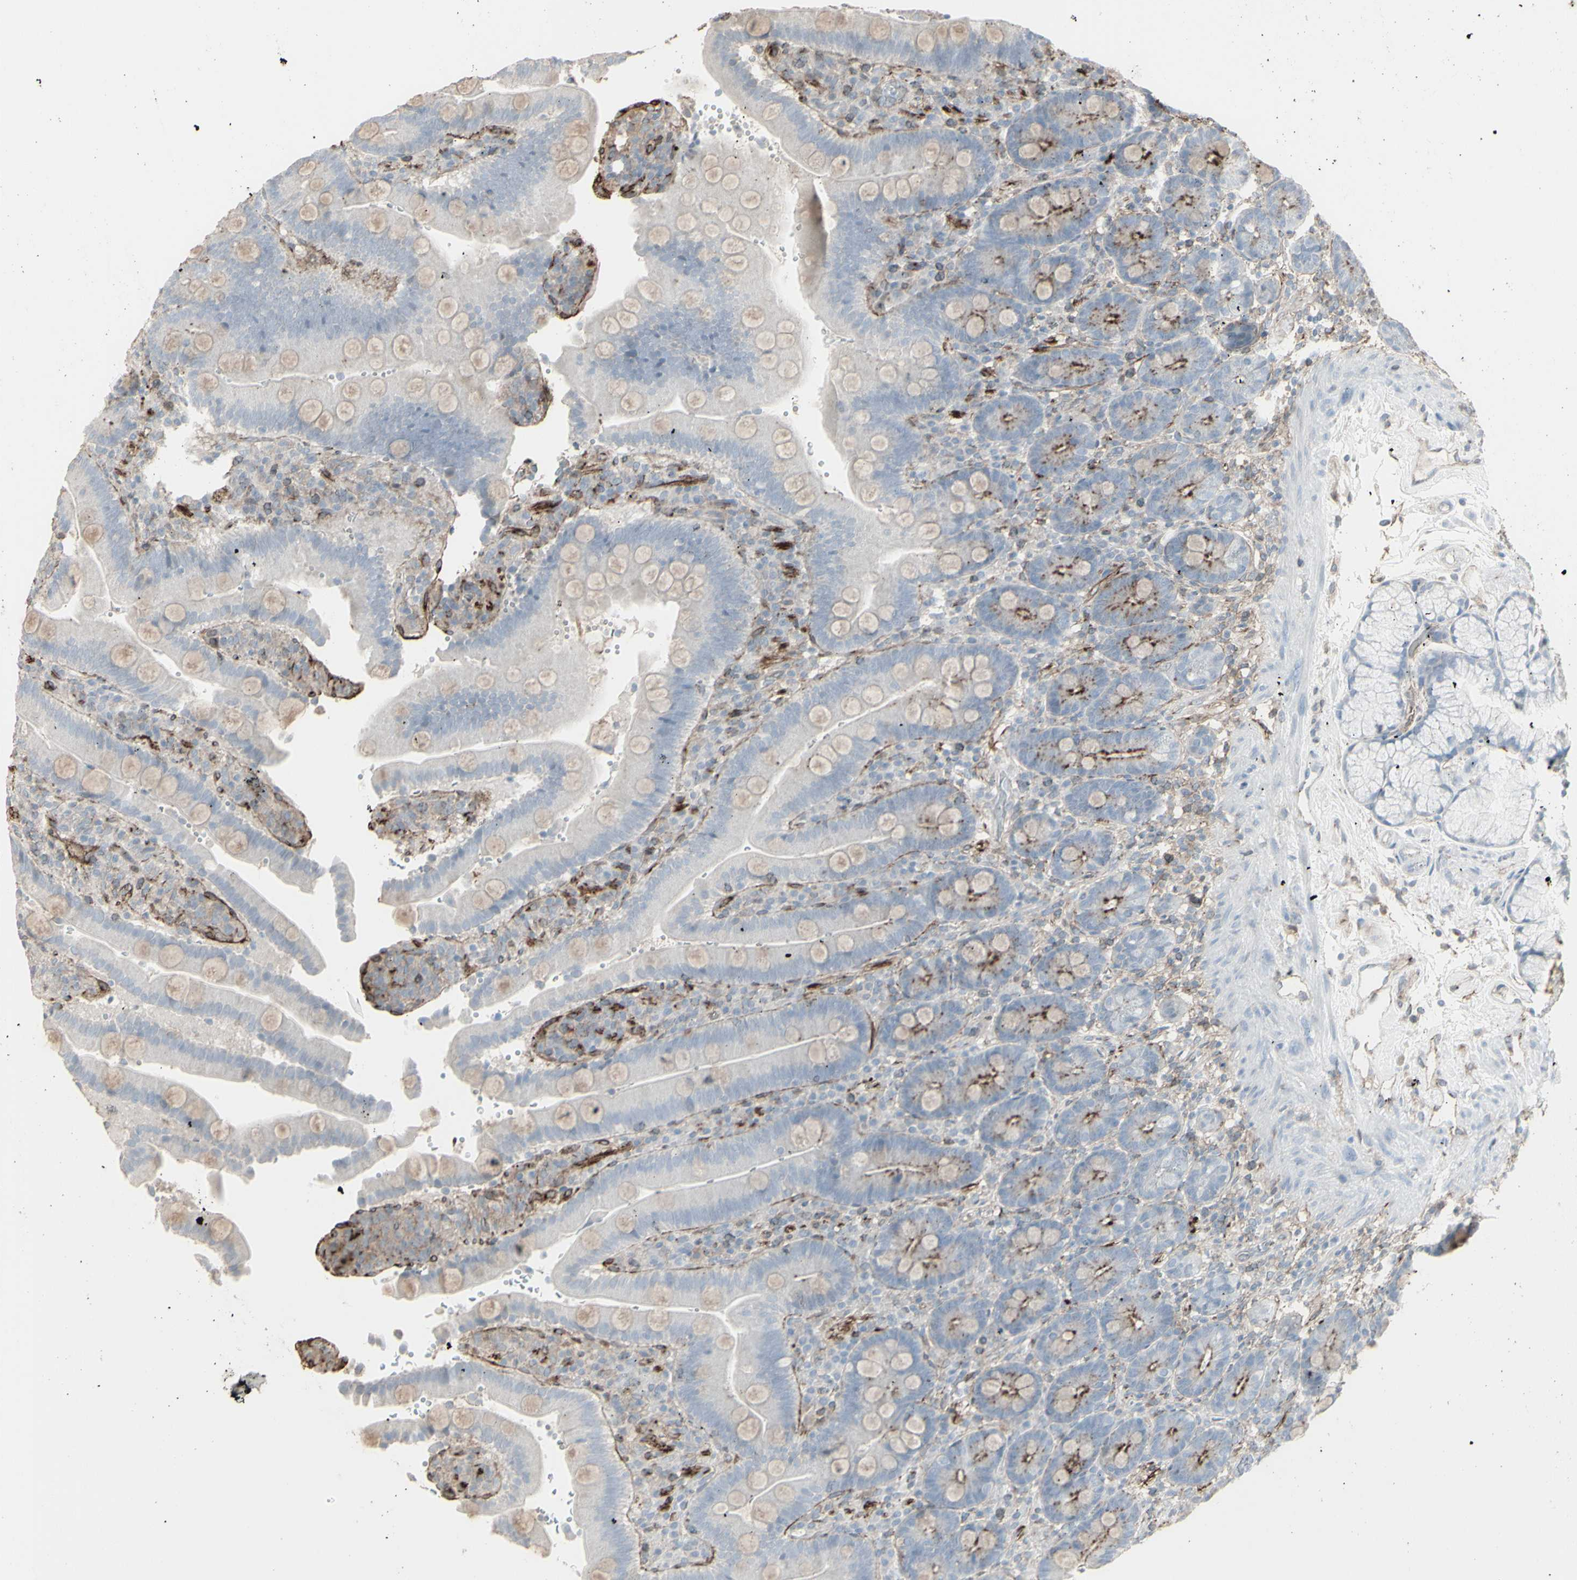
{"staining": {"intensity": "weak", "quantity": ">75%", "location": "cytoplasmic/membranous"}, "tissue": "duodenum", "cell_type": "Glandular cells", "image_type": "normal", "snomed": [{"axis": "morphology", "description": "Normal tissue, NOS"}, {"axis": "topography", "description": "Small intestine, NOS"}], "caption": "High-power microscopy captured an immunohistochemistry micrograph of unremarkable duodenum, revealing weak cytoplasmic/membranous expression in about >75% of glandular cells. (IHC, brightfield microscopy, high magnification).", "gene": "GJA1", "patient": {"sex": "female", "age": 71}}